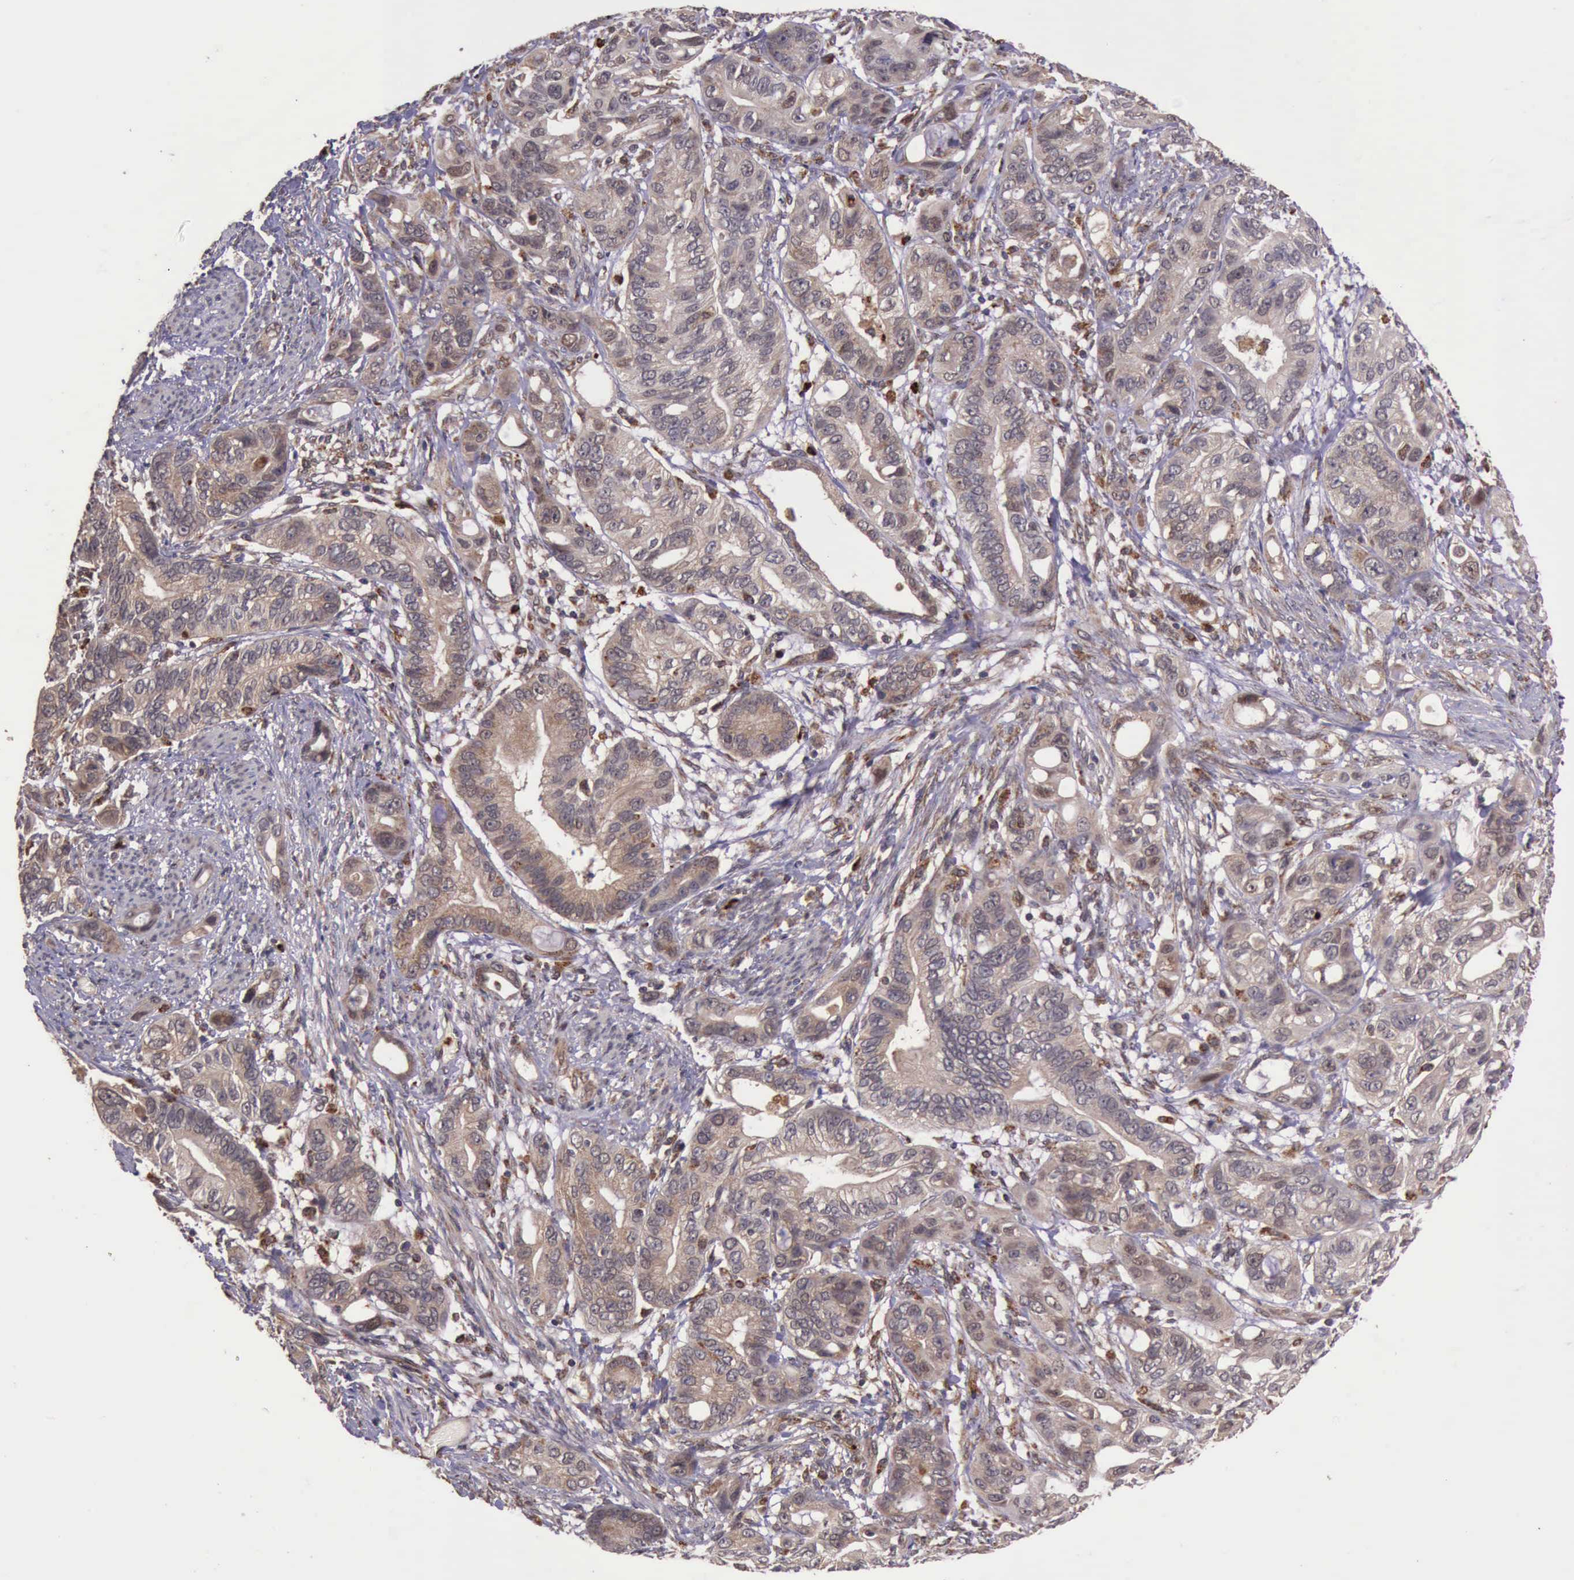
{"staining": {"intensity": "moderate", "quantity": ">75%", "location": "cytoplasmic/membranous"}, "tissue": "stomach cancer", "cell_type": "Tumor cells", "image_type": "cancer", "snomed": [{"axis": "morphology", "description": "Adenocarcinoma, NOS"}, {"axis": "topography", "description": "Stomach, upper"}], "caption": "An immunohistochemistry (IHC) image of tumor tissue is shown. Protein staining in brown highlights moderate cytoplasmic/membranous positivity in stomach cancer (adenocarcinoma) within tumor cells.", "gene": "ARMCX3", "patient": {"sex": "male", "age": 47}}